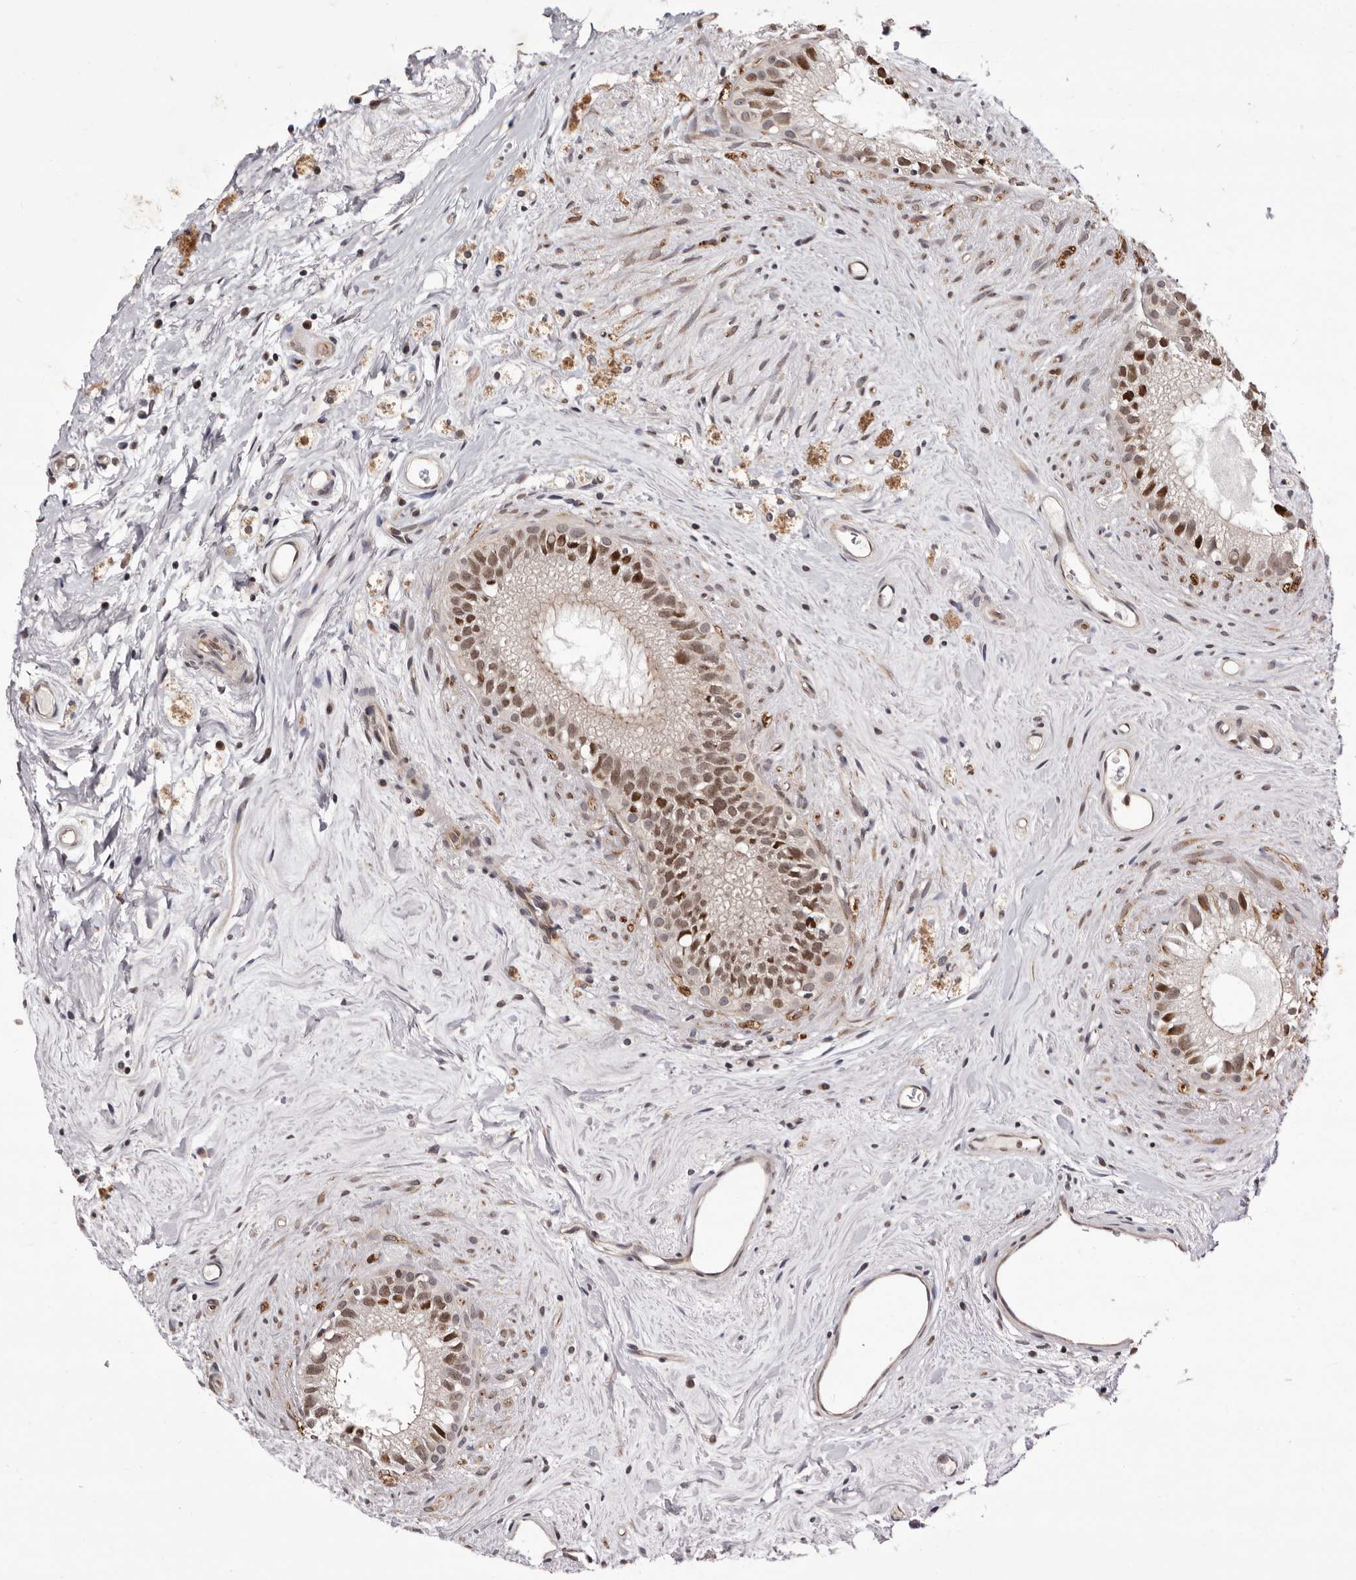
{"staining": {"intensity": "moderate", "quantity": ">75%", "location": "nuclear"}, "tissue": "epididymis", "cell_type": "Glandular cells", "image_type": "normal", "snomed": [{"axis": "morphology", "description": "Normal tissue, NOS"}, {"axis": "topography", "description": "Epididymis"}], "caption": "This micrograph exhibits normal epididymis stained with IHC to label a protein in brown. The nuclear of glandular cells show moderate positivity for the protein. Nuclei are counter-stained blue.", "gene": "GLRX3", "patient": {"sex": "male", "age": 80}}